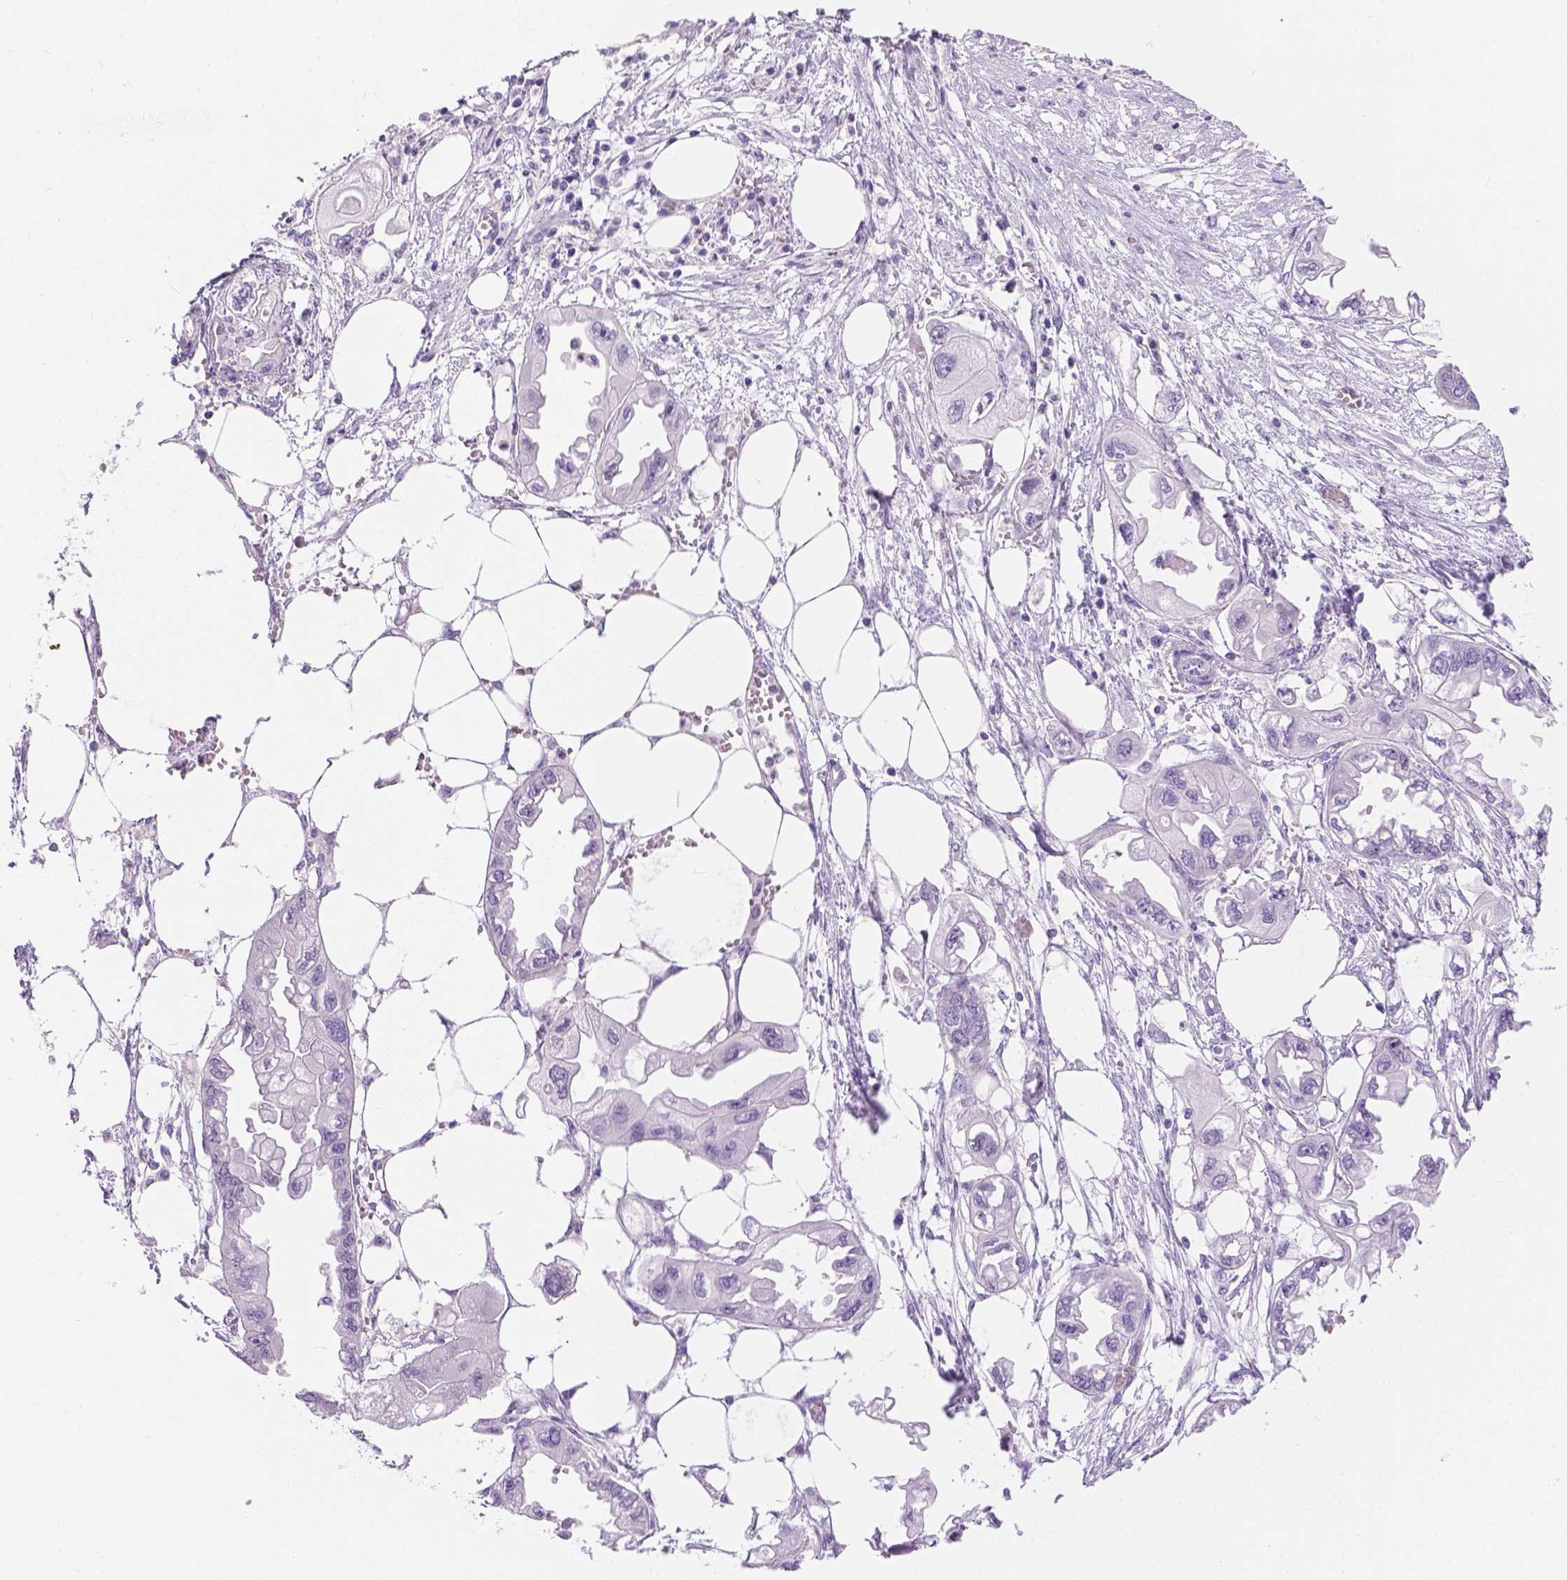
{"staining": {"intensity": "negative", "quantity": "none", "location": "none"}, "tissue": "endometrial cancer", "cell_type": "Tumor cells", "image_type": "cancer", "snomed": [{"axis": "morphology", "description": "Adenocarcinoma, NOS"}, {"axis": "morphology", "description": "Adenocarcinoma, metastatic, NOS"}, {"axis": "topography", "description": "Adipose tissue"}, {"axis": "topography", "description": "Endometrium"}], "caption": "IHC image of endometrial cancer stained for a protein (brown), which displays no staining in tumor cells. (Brightfield microscopy of DAB immunohistochemistry at high magnification).", "gene": "TMEM38A", "patient": {"sex": "female", "age": 67}}